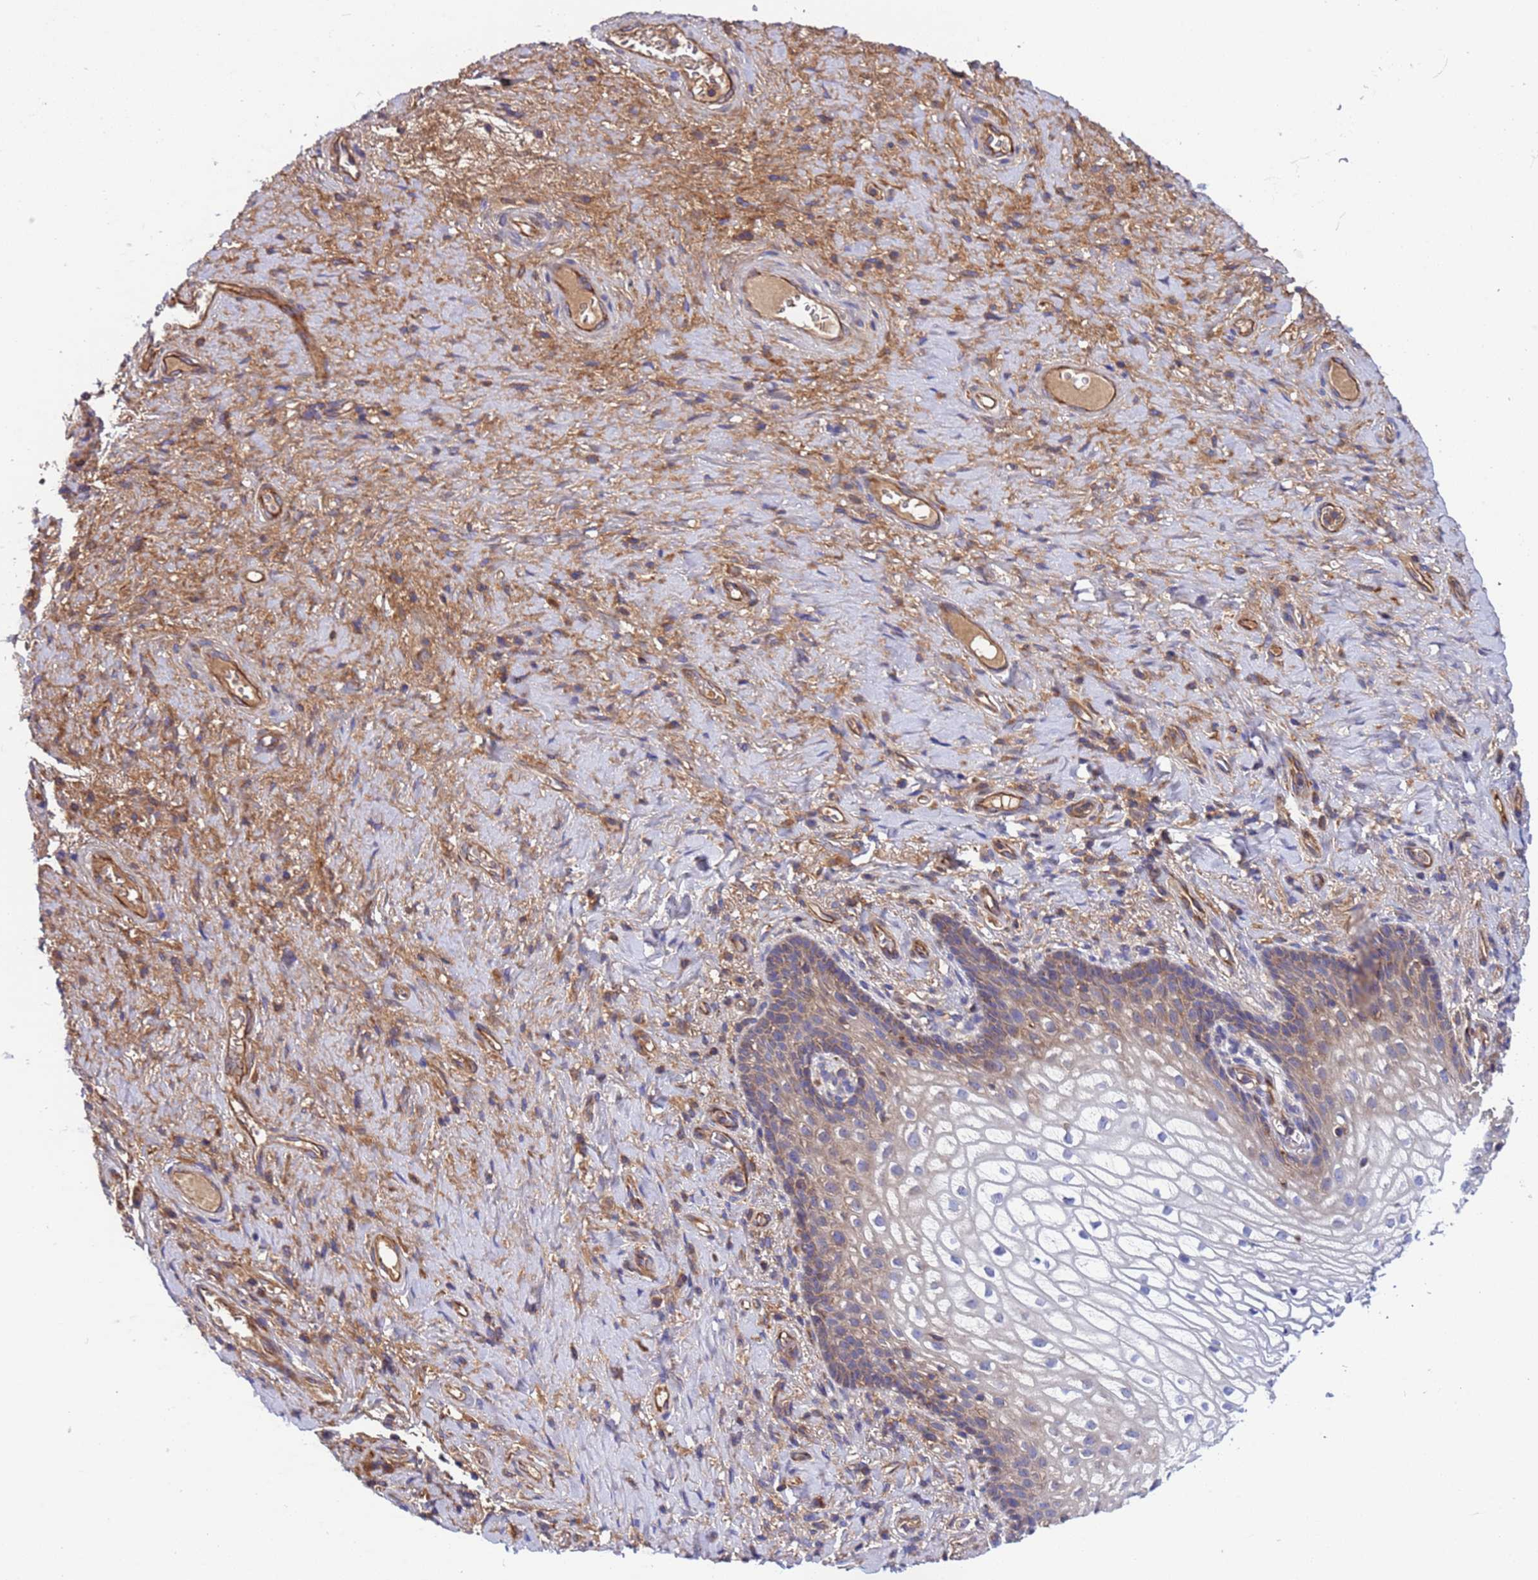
{"staining": {"intensity": "weak", "quantity": "25%-75%", "location": "cytoplasmic/membranous"}, "tissue": "vagina", "cell_type": "Squamous epithelial cells", "image_type": "normal", "snomed": [{"axis": "morphology", "description": "Normal tissue, NOS"}, {"axis": "topography", "description": "Vagina"}], "caption": "This histopathology image displays IHC staining of benign vagina, with low weak cytoplasmic/membranous positivity in about 25%-75% of squamous epithelial cells.", "gene": "PARP16", "patient": {"sex": "female", "age": 60}}